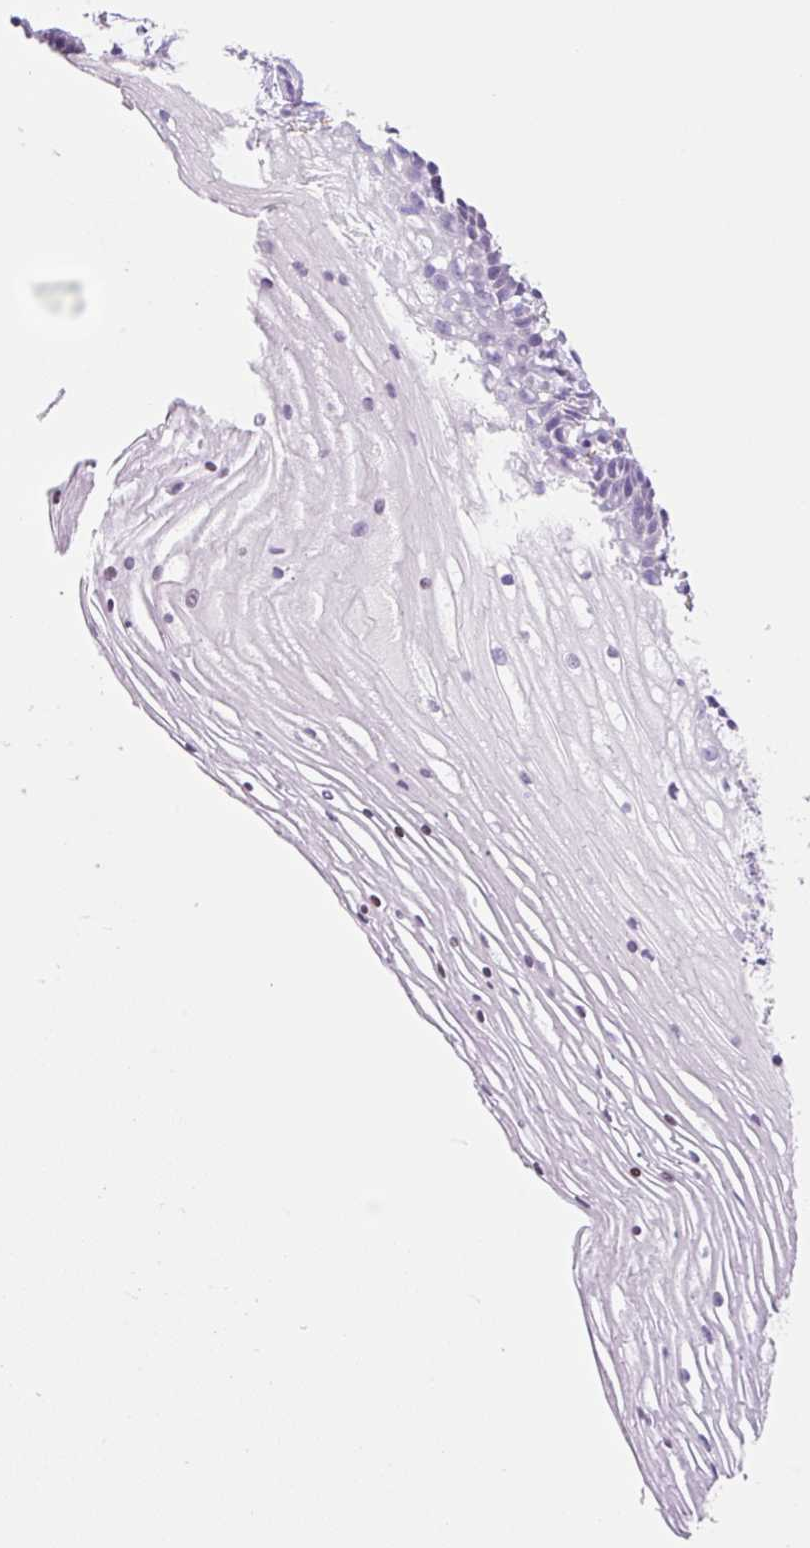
{"staining": {"intensity": "negative", "quantity": "none", "location": "none"}, "tissue": "cervix", "cell_type": "Glandular cells", "image_type": "normal", "snomed": [{"axis": "morphology", "description": "Normal tissue, NOS"}, {"axis": "topography", "description": "Cervix"}], "caption": "Photomicrograph shows no protein expression in glandular cells of normal cervix. (Stains: DAB immunohistochemistry with hematoxylin counter stain, Microscopy: brightfield microscopy at high magnification).", "gene": "SP140L", "patient": {"sex": "female", "age": 36}}